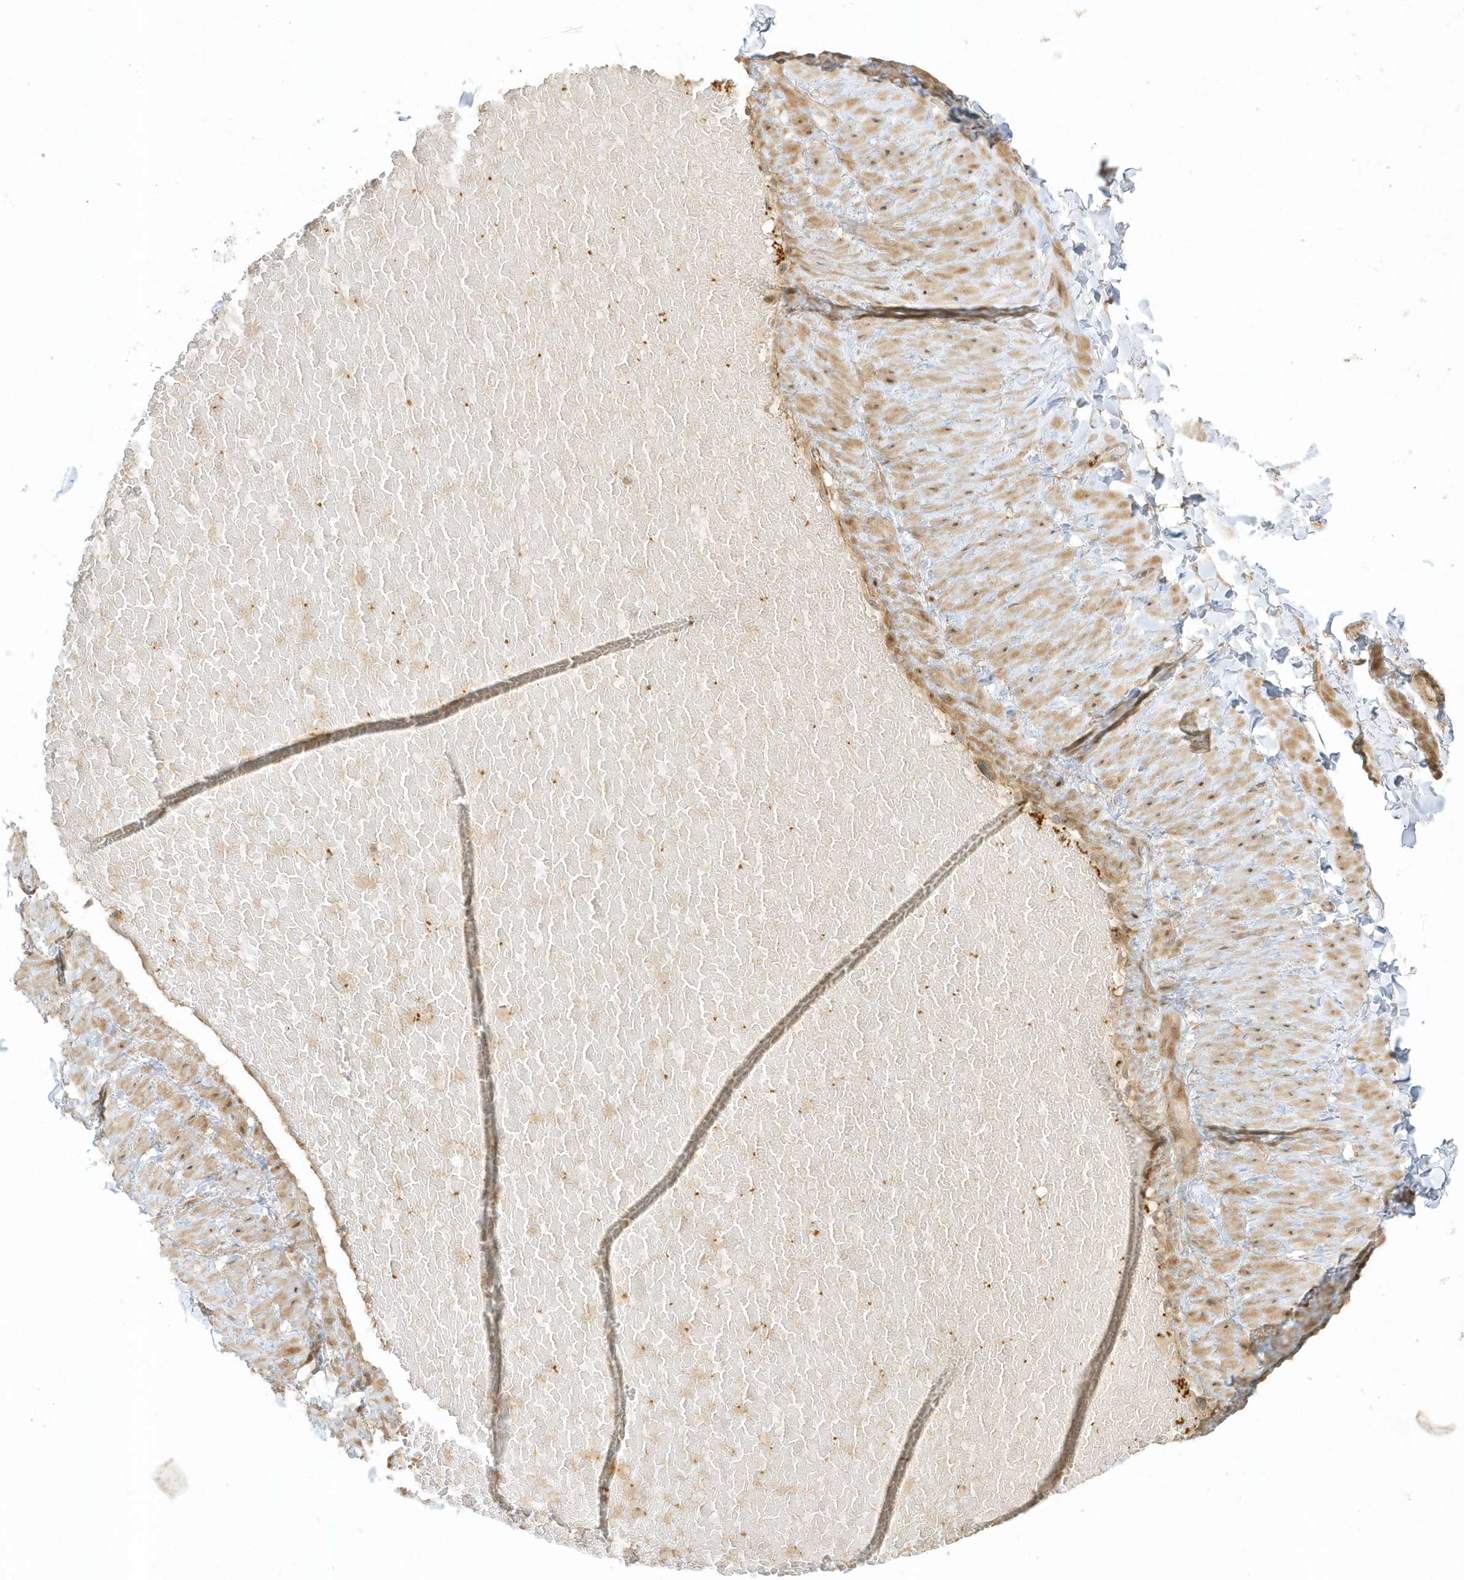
{"staining": {"intensity": "negative", "quantity": "none", "location": "none"}, "tissue": "adipose tissue", "cell_type": "Adipocytes", "image_type": "normal", "snomed": [{"axis": "morphology", "description": "Normal tissue, NOS"}, {"axis": "topography", "description": "Adipose tissue"}, {"axis": "topography", "description": "Vascular tissue"}, {"axis": "topography", "description": "Peripheral nerve tissue"}], "caption": "Immunohistochemistry (IHC) histopathology image of unremarkable adipose tissue stained for a protein (brown), which reveals no staining in adipocytes.", "gene": "ZBTB8A", "patient": {"sex": "male", "age": 25}}